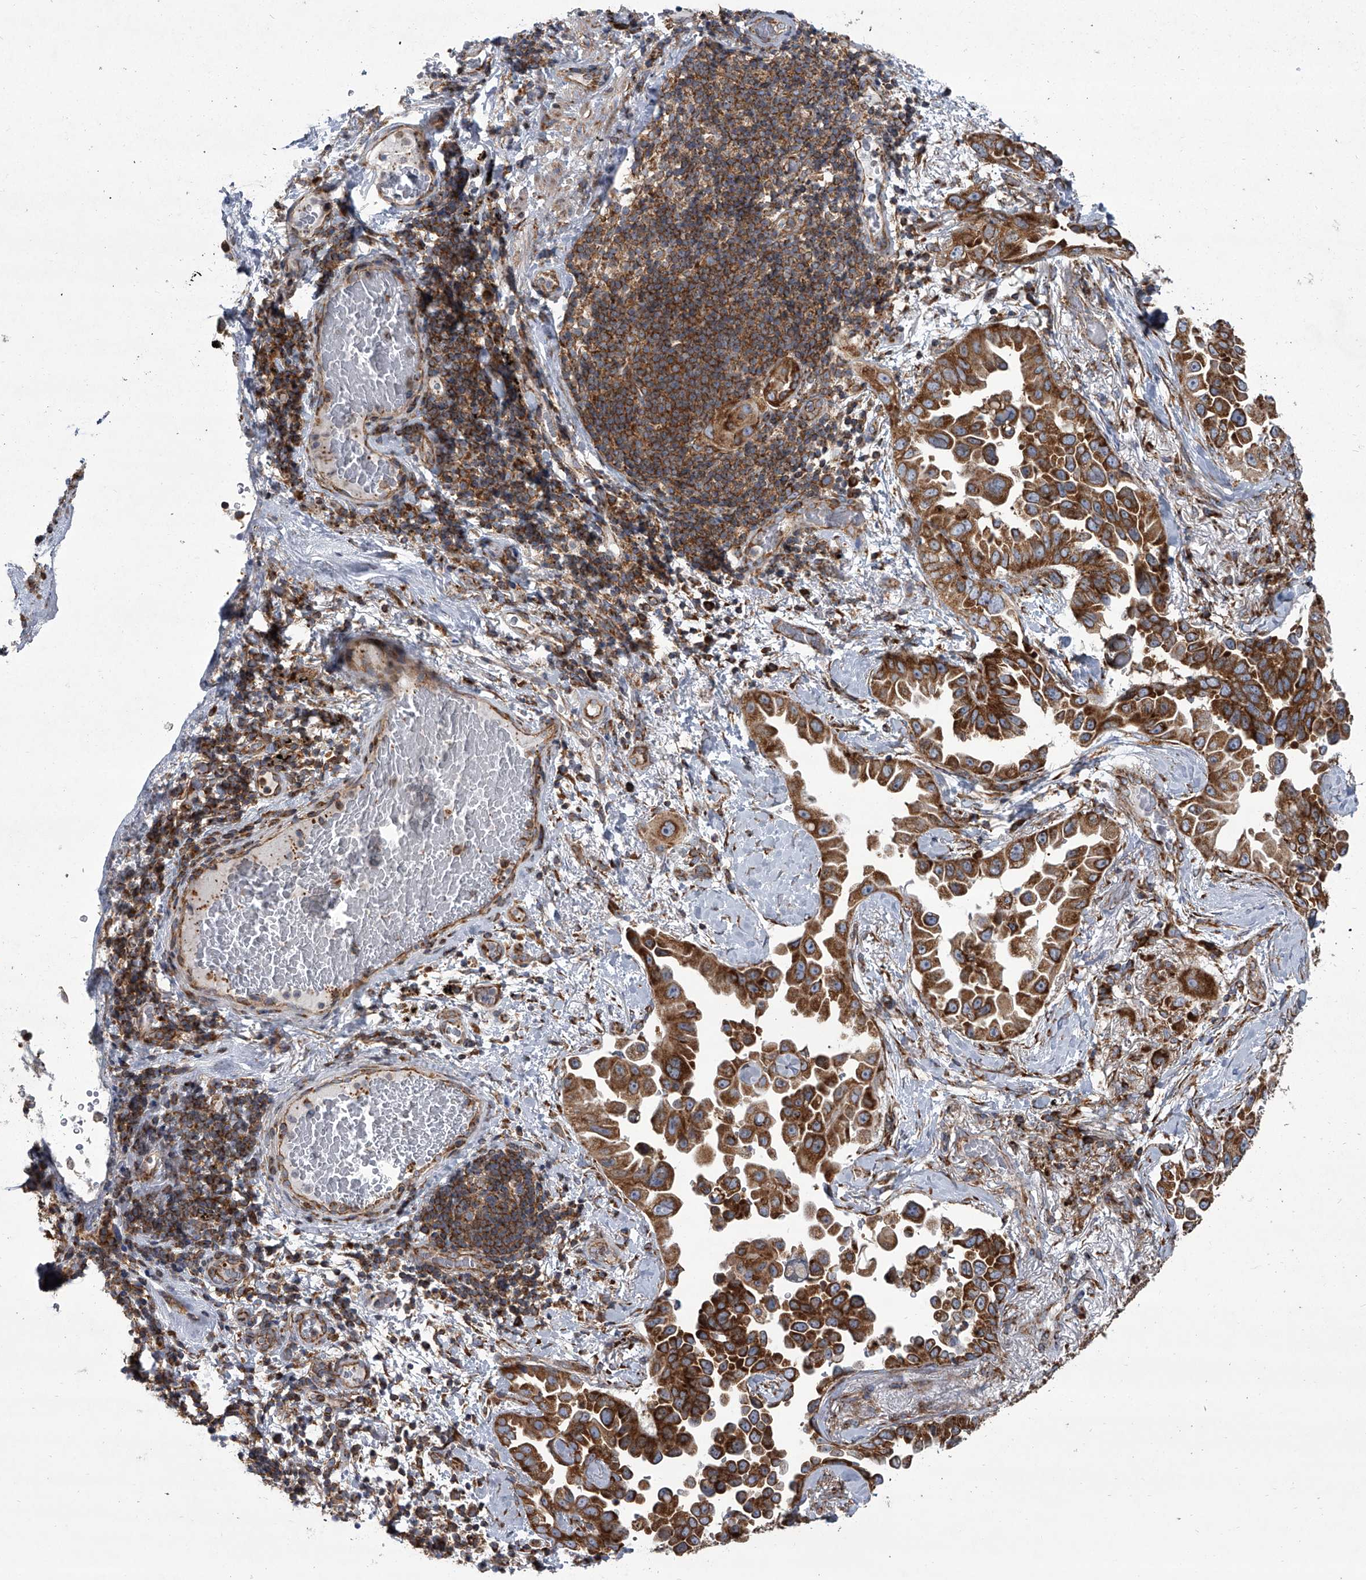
{"staining": {"intensity": "strong", "quantity": ">75%", "location": "cytoplasmic/membranous"}, "tissue": "lung cancer", "cell_type": "Tumor cells", "image_type": "cancer", "snomed": [{"axis": "morphology", "description": "Adenocarcinoma, NOS"}, {"axis": "topography", "description": "Lung"}], "caption": "A brown stain labels strong cytoplasmic/membranous expression of a protein in human lung cancer tumor cells.", "gene": "ZC3H15", "patient": {"sex": "female", "age": 67}}